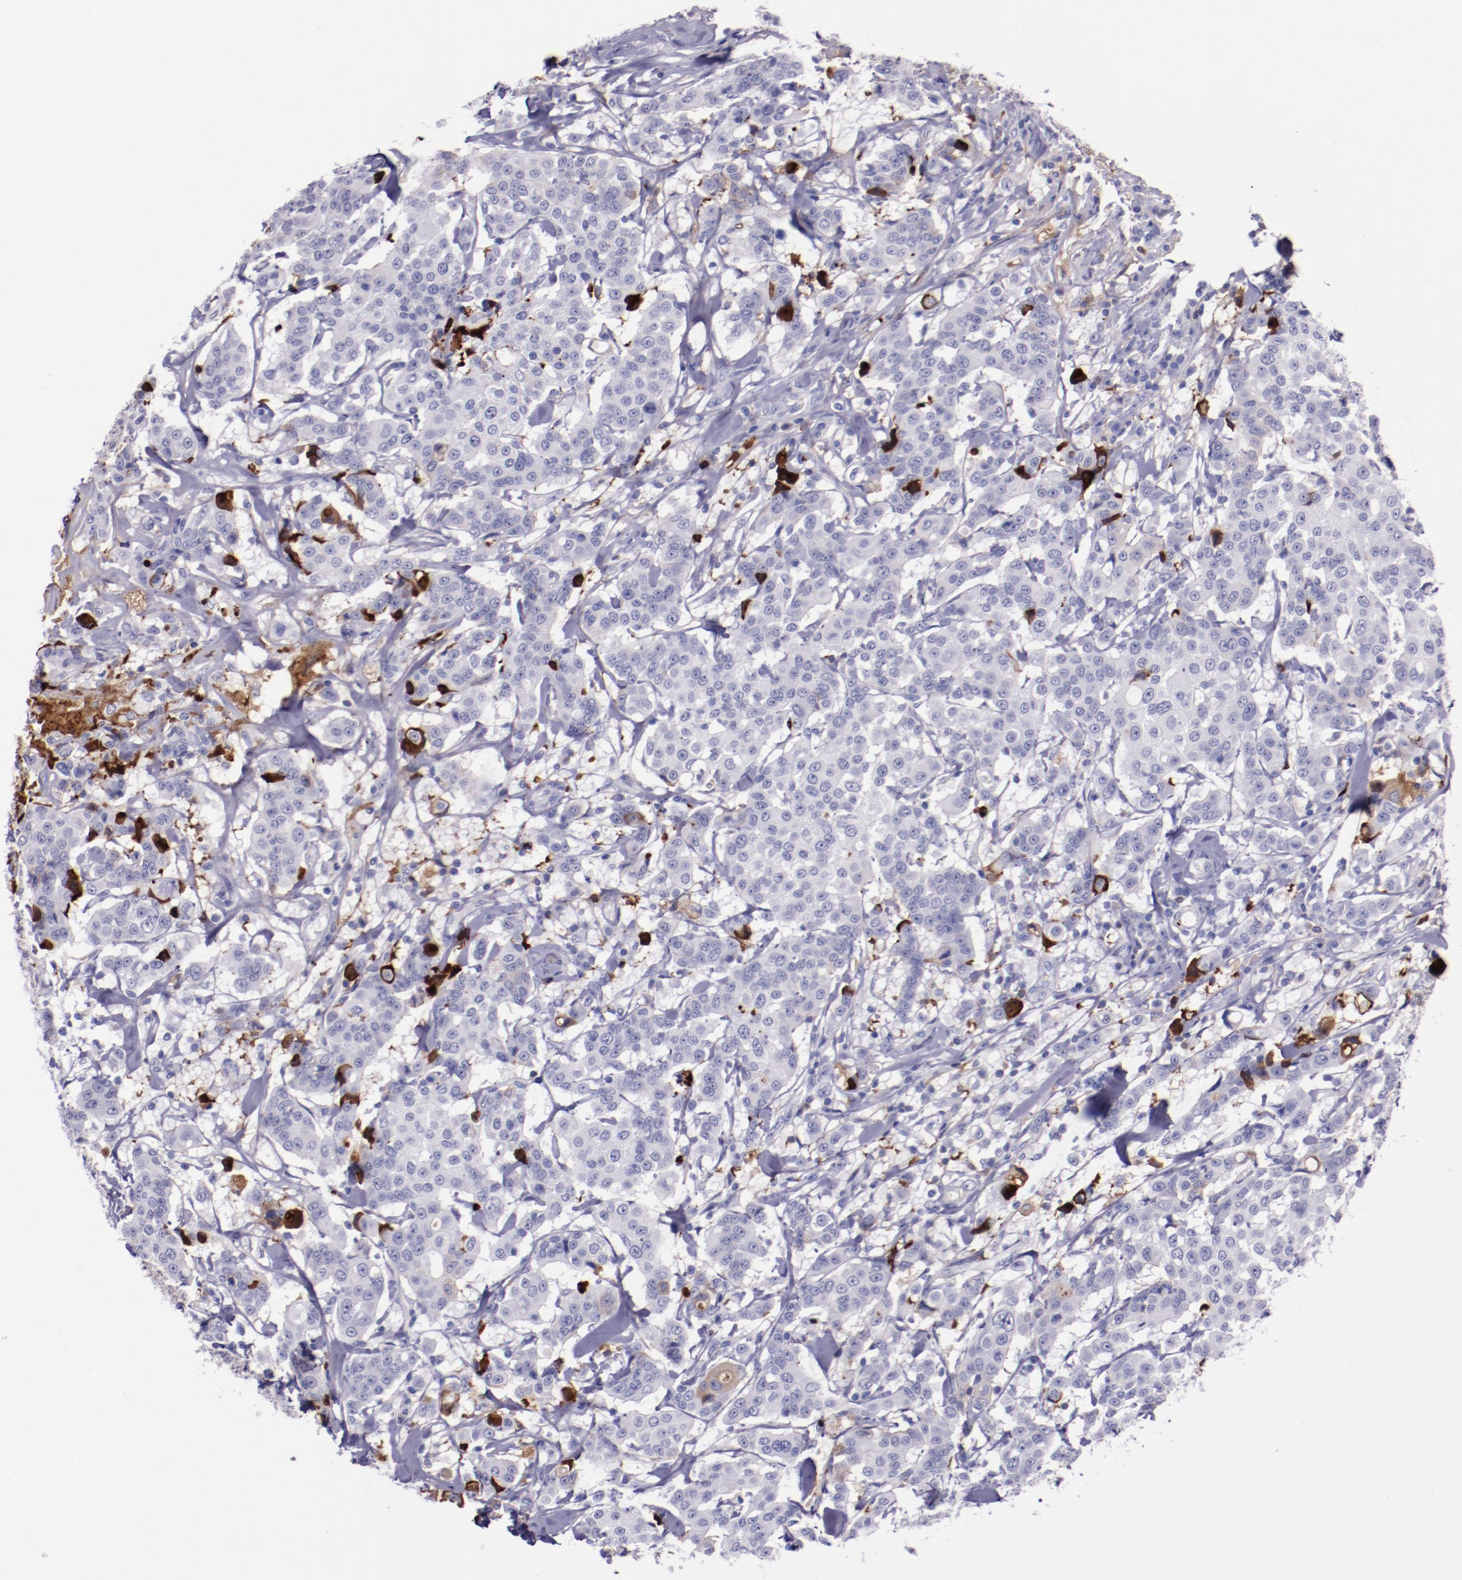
{"staining": {"intensity": "negative", "quantity": "none", "location": "none"}, "tissue": "breast cancer", "cell_type": "Tumor cells", "image_type": "cancer", "snomed": [{"axis": "morphology", "description": "Duct carcinoma"}, {"axis": "topography", "description": "Breast"}], "caption": "Immunohistochemistry (IHC) of human breast cancer (infiltrating ductal carcinoma) demonstrates no positivity in tumor cells.", "gene": "APOH", "patient": {"sex": "female", "age": 27}}